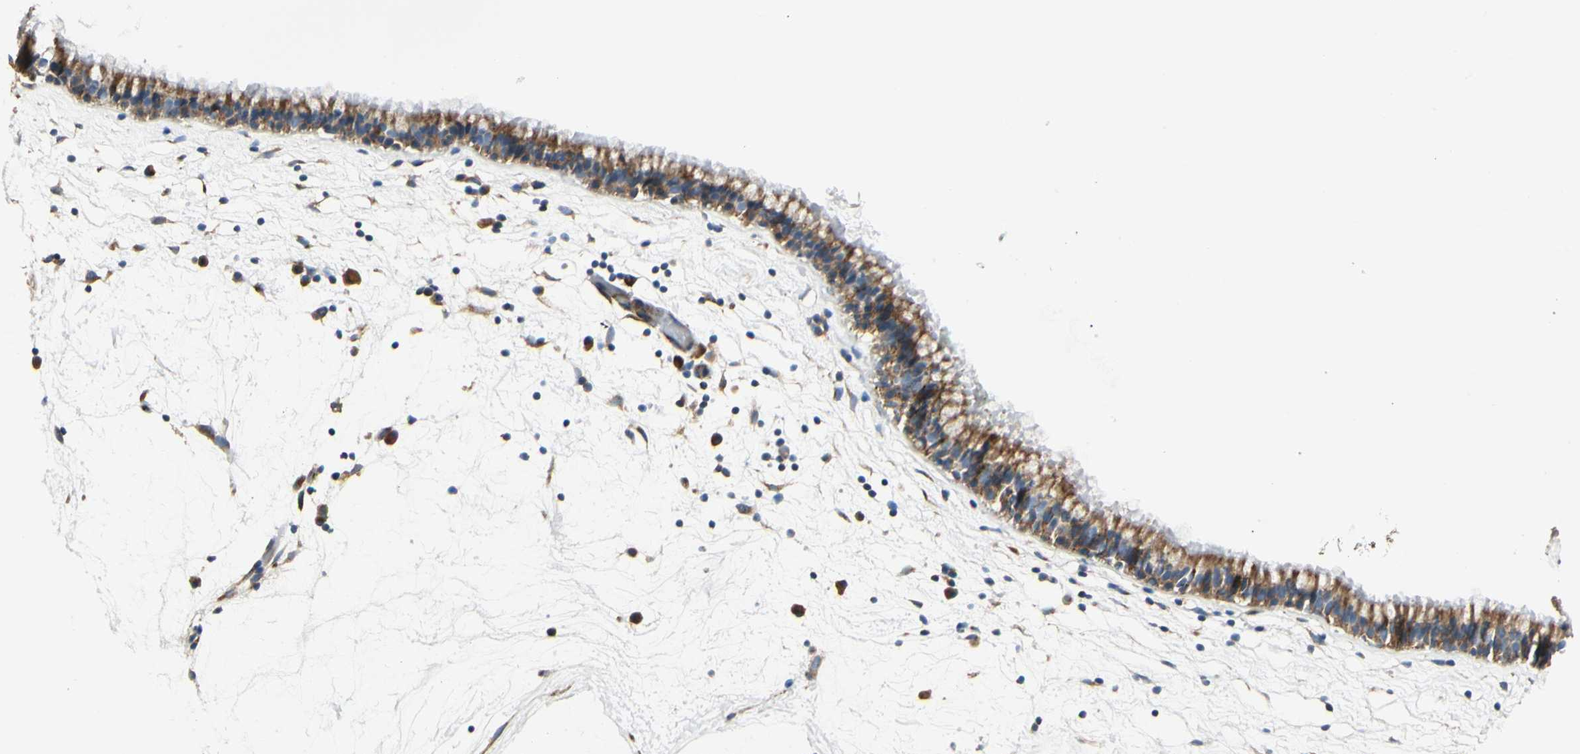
{"staining": {"intensity": "moderate", "quantity": ">75%", "location": "cytoplasmic/membranous"}, "tissue": "nasopharynx", "cell_type": "Respiratory epithelial cells", "image_type": "normal", "snomed": [{"axis": "morphology", "description": "Normal tissue, NOS"}, {"axis": "morphology", "description": "Inflammation, NOS"}, {"axis": "topography", "description": "Nasopharynx"}], "caption": "A micrograph showing moderate cytoplasmic/membranous staining in about >75% of respiratory epithelial cells in unremarkable nasopharynx, as visualized by brown immunohistochemical staining.", "gene": "MRPL9", "patient": {"sex": "male", "age": 48}}